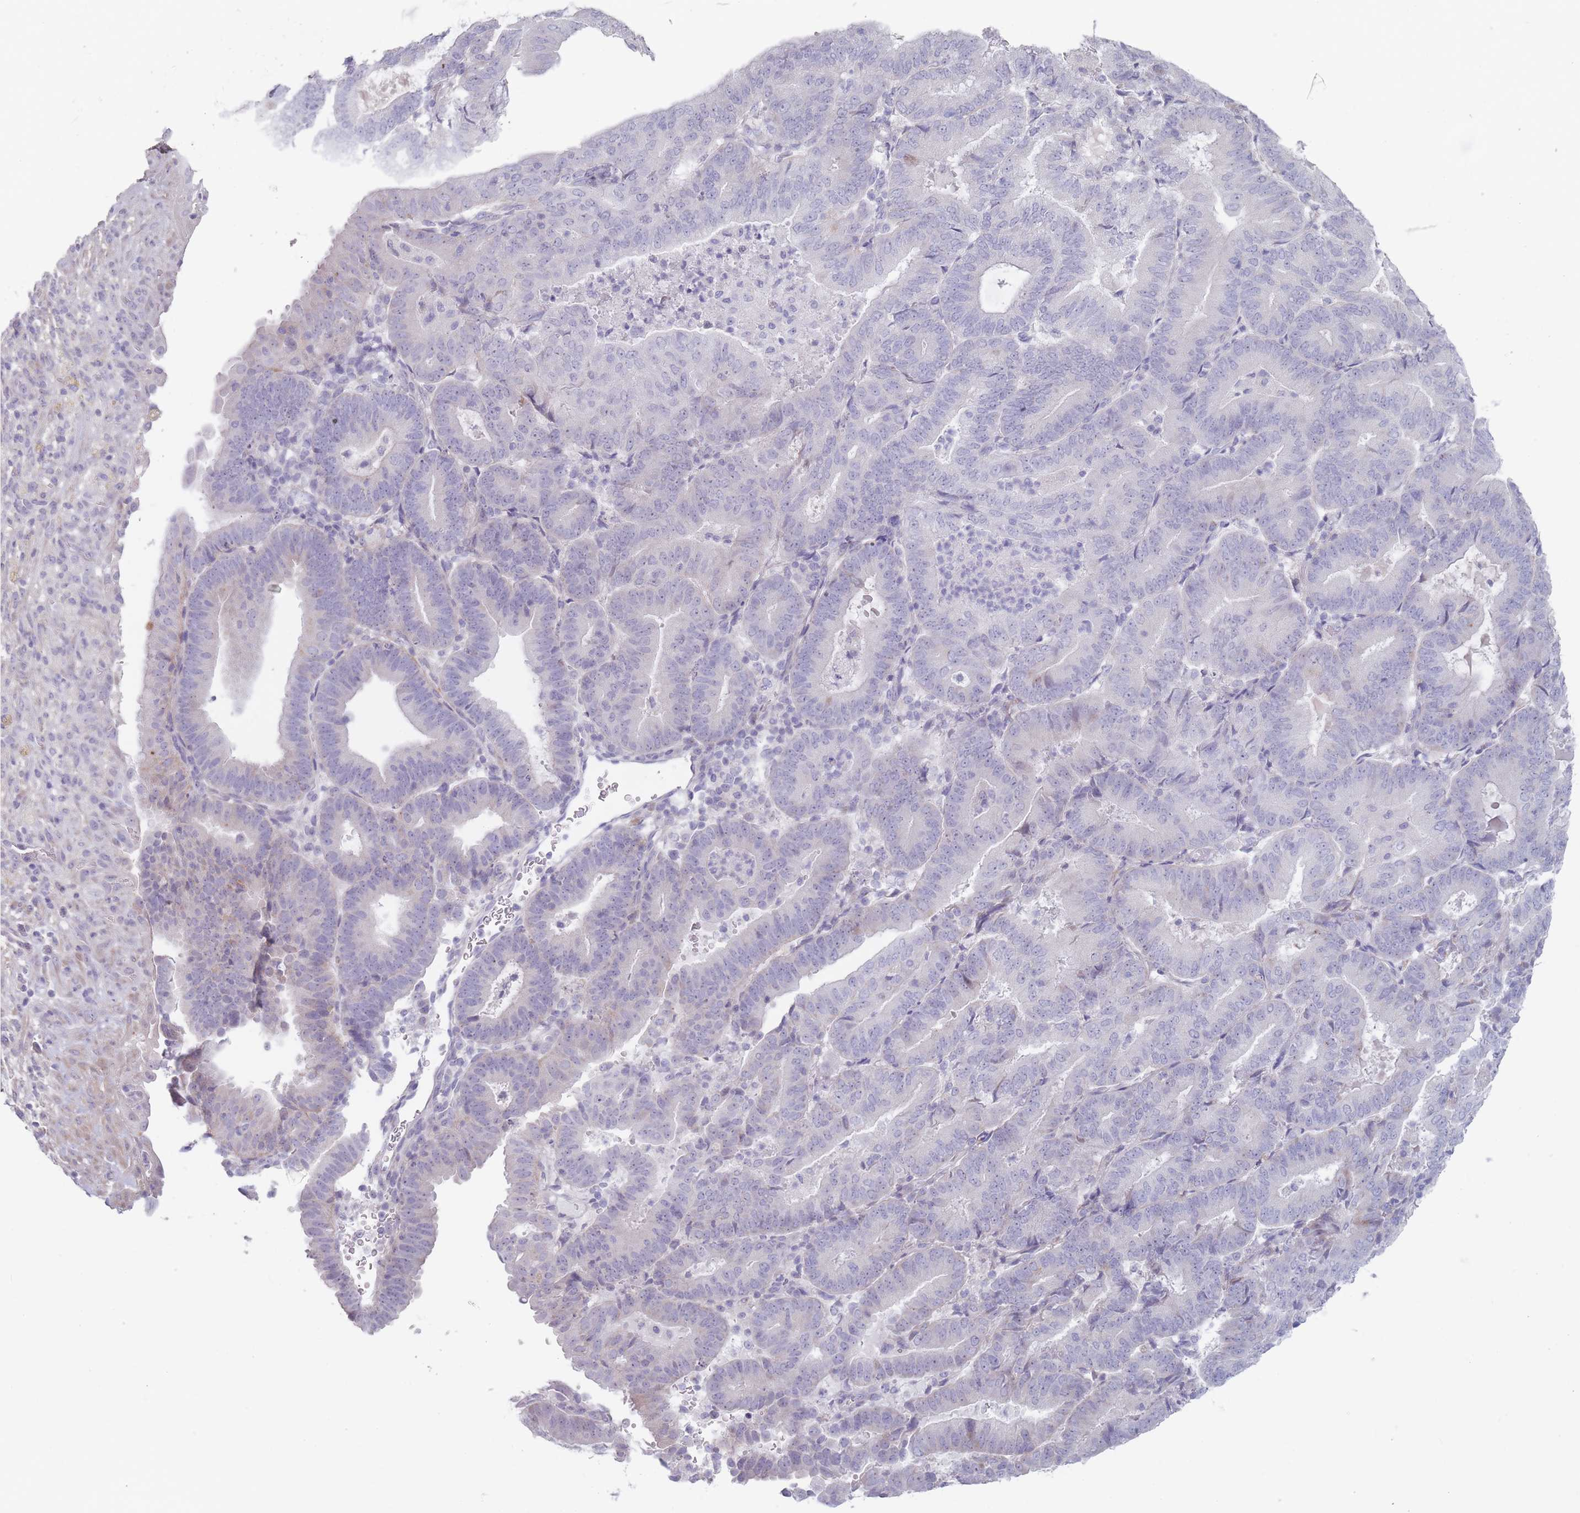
{"staining": {"intensity": "negative", "quantity": "none", "location": "none"}, "tissue": "endometrial cancer", "cell_type": "Tumor cells", "image_type": "cancer", "snomed": [{"axis": "morphology", "description": "Adenocarcinoma, NOS"}, {"axis": "topography", "description": "Endometrium"}], "caption": "Endometrial cancer was stained to show a protein in brown. There is no significant staining in tumor cells.", "gene": "PAIP2B", "patient": {"sex": "female", "age": 70}}